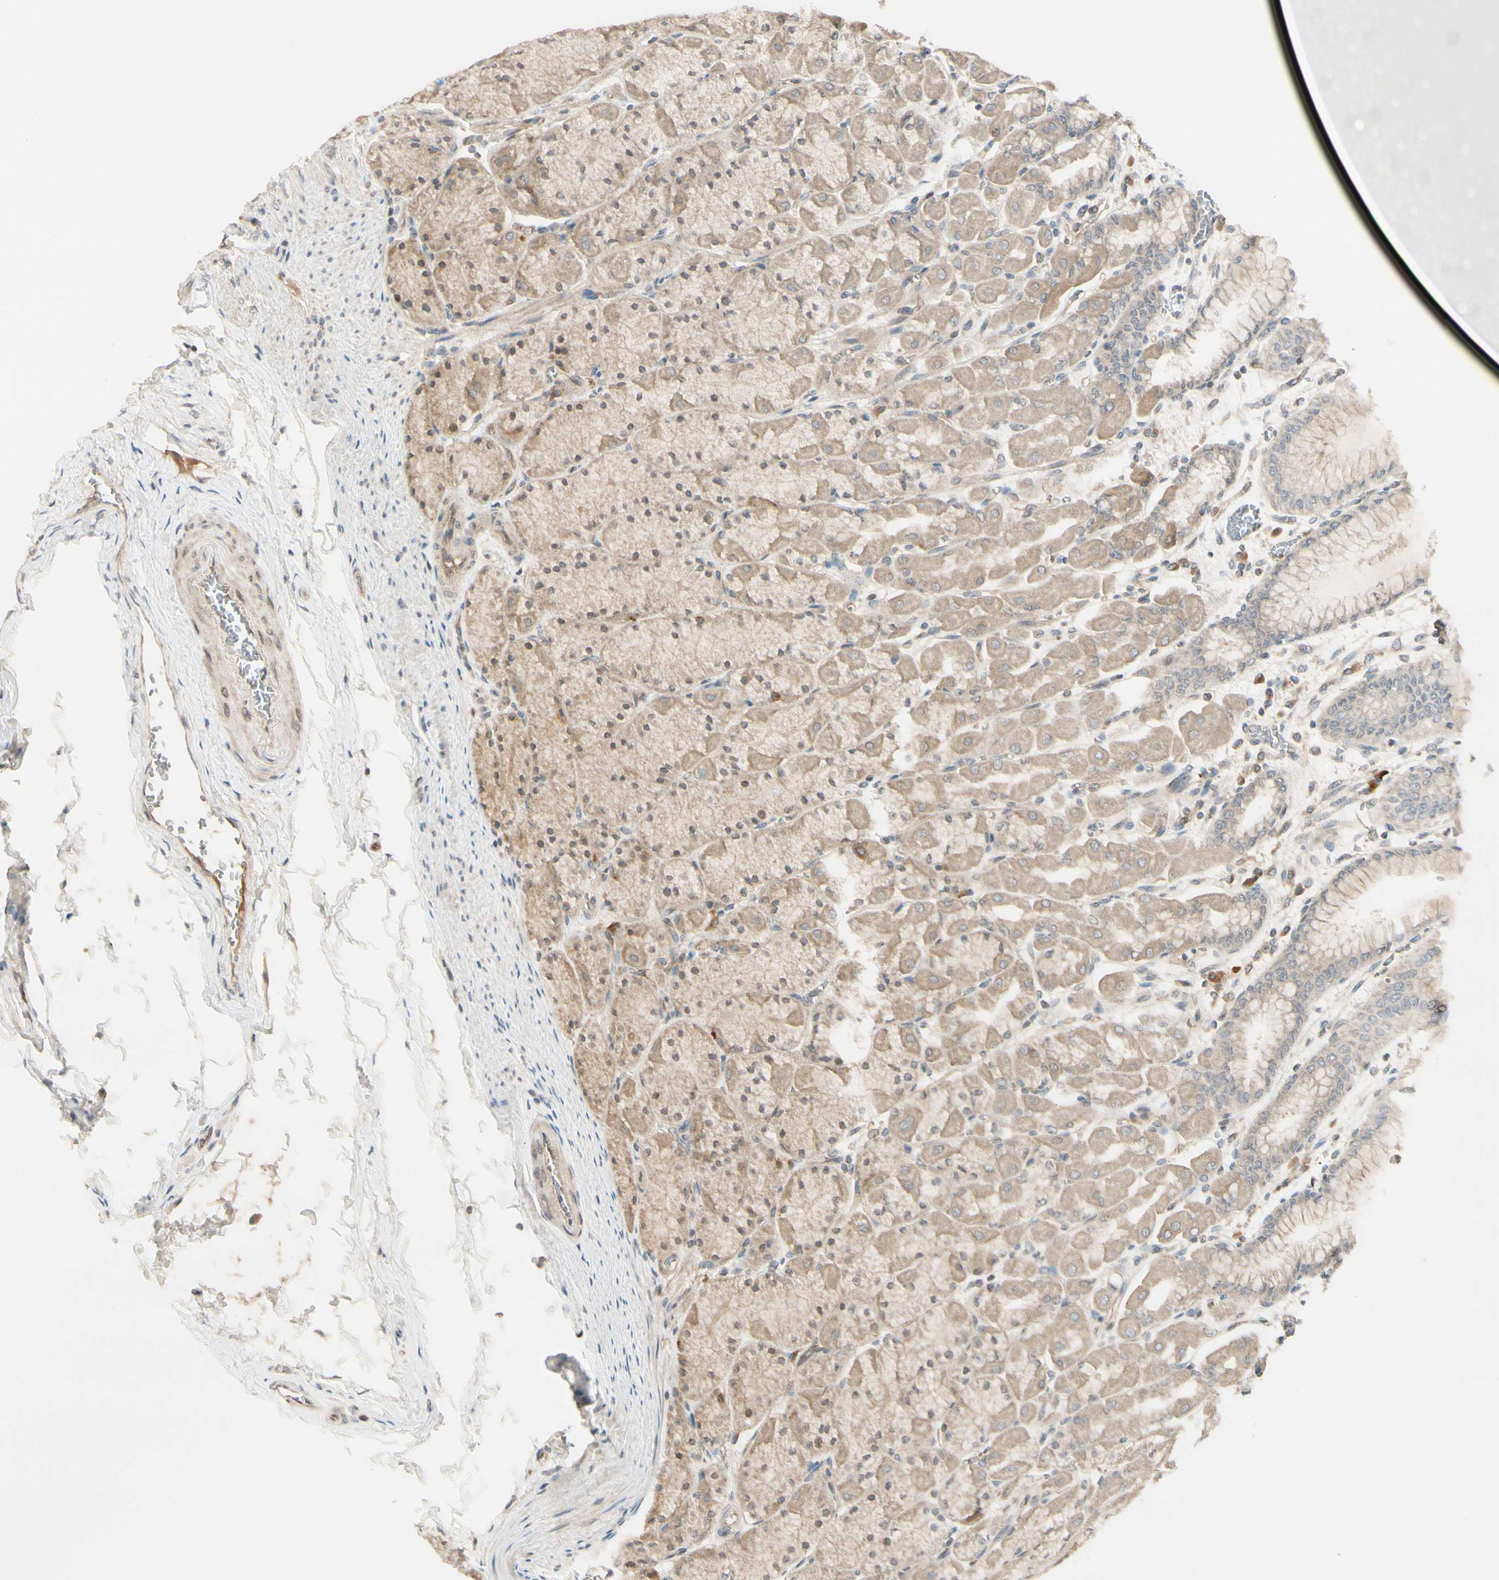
{"staining": {"intensity": "weak", "quantity": ">75%", "location": "cytoplasmic/membranous"}, "tissue": "stomach", "cell_type": "Glandular cells", "image_type": "normal", "snomed": [{"axis": "morphology", "description": "Normal tissue, NOS"}, {"axis": "topography", "description": "Stomach, upper"}], "caption": "IHC staining of normal stomach, which reveals low levels of weak cytoplasmic/membranous positivity in approximately >75% of glandular cells indicating weak cytoplasmic/membranous protein expression. The staining was performed using DAB (3,3'-diaminobenzidine) (brown) for protein detection and nuclei were counterstained in hematoxylin (blue).", "gene": "FGF10", "patient": {"sex": "female", "age": 56}}